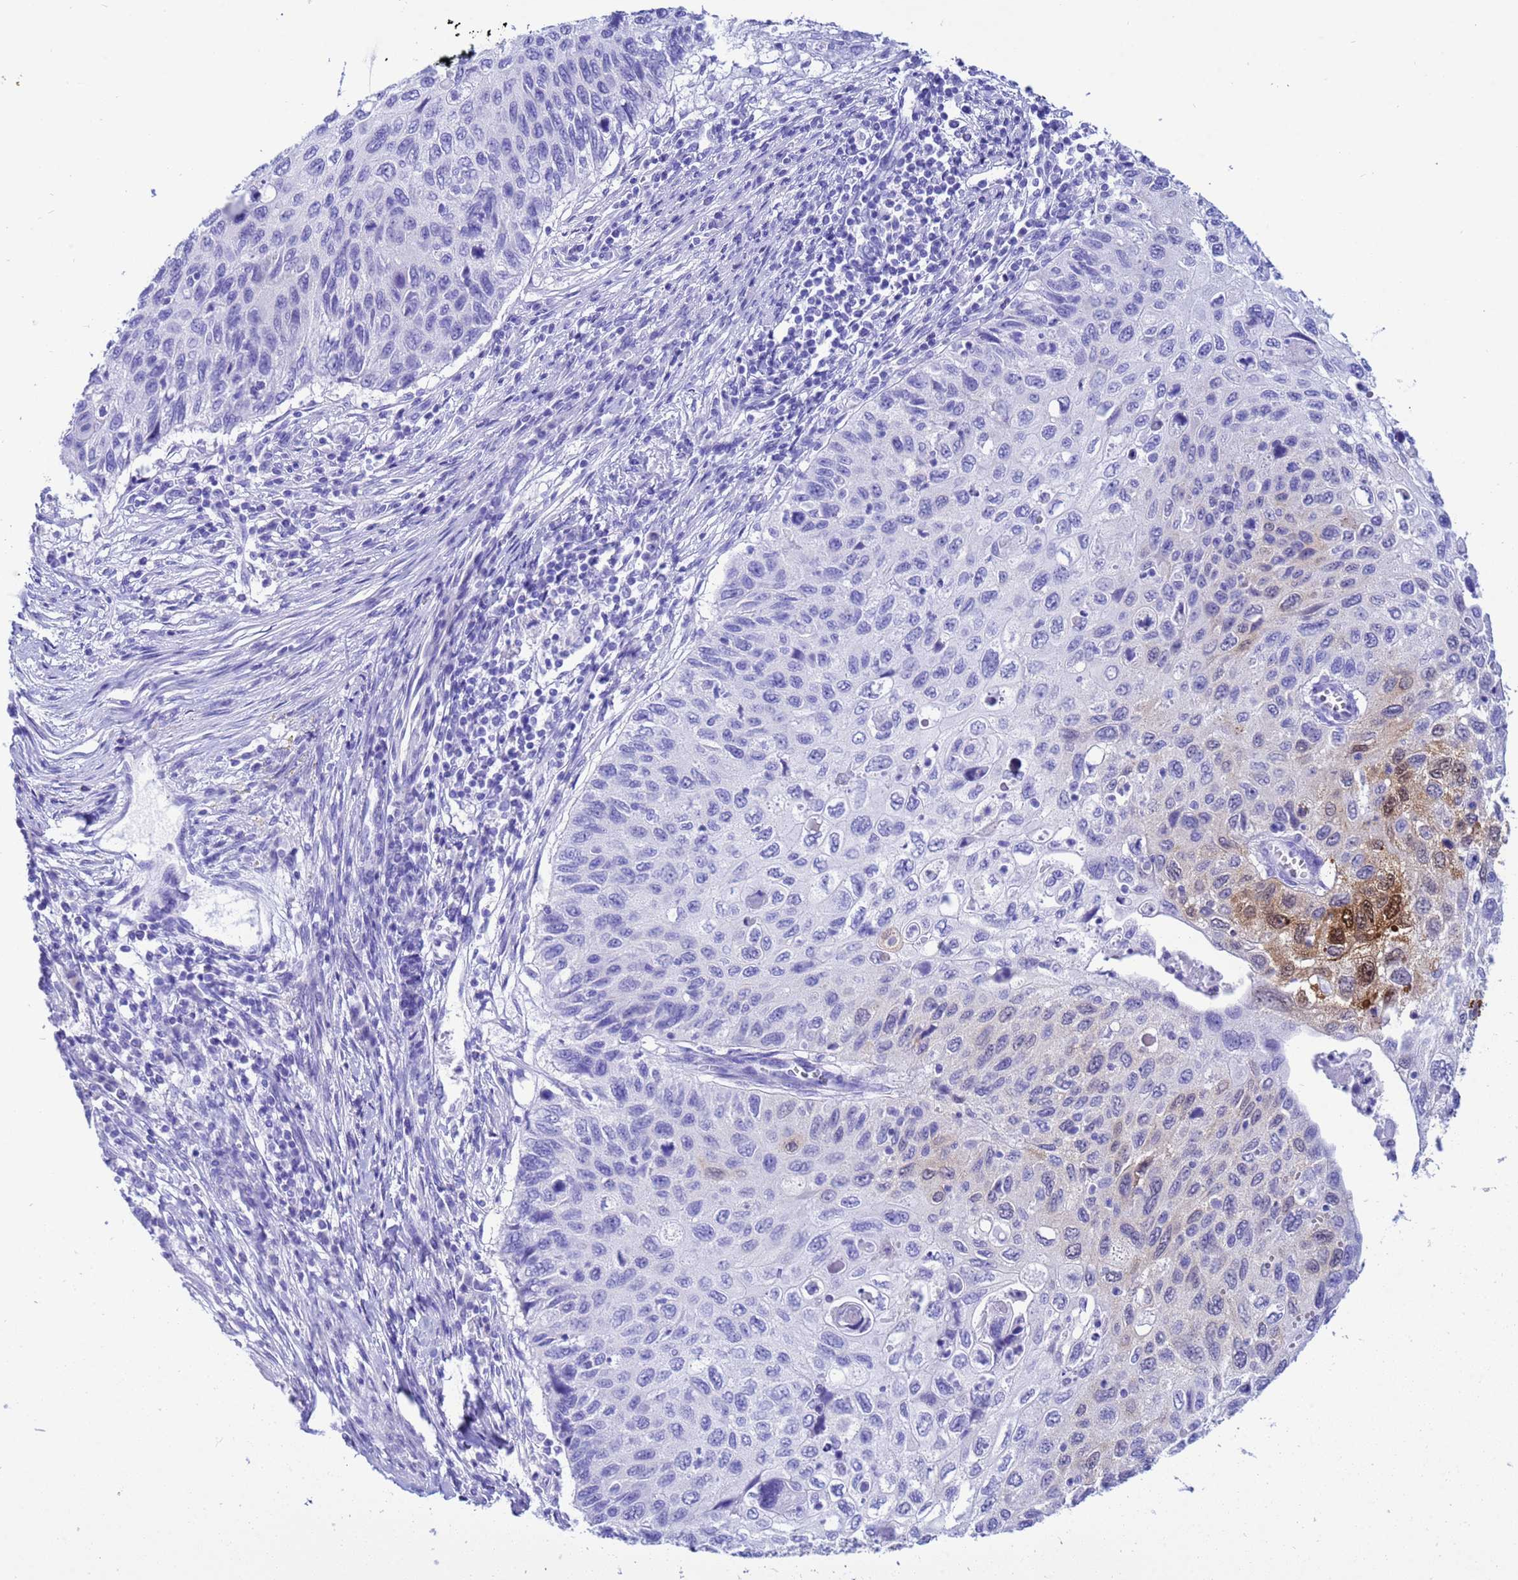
{"staining": {"intensity": "moderate", "quantity": "<25%", "location": "cytoplasmic/membranous,nuclear"}, "tissue": "cervical cancer", "cell_type": "Tumor cells", "image_type": "cancer", "snomed": [{"axis": "morphology", "description": "Squamous cell carcinoma, NOS"}, {"axis": "topography", "description": "Cervix"}], "caption": "Squamous cell carcinoma (cervical) stained with IHC reveals moderate cytoplasmic/membranous and nuclear expression in approximately <25% of tumor cells. (Brightfield microscopy of DAB IHC at high magnification).", "gene": "AKR1C2", "patient": {"sex": "female", "age": 70}}